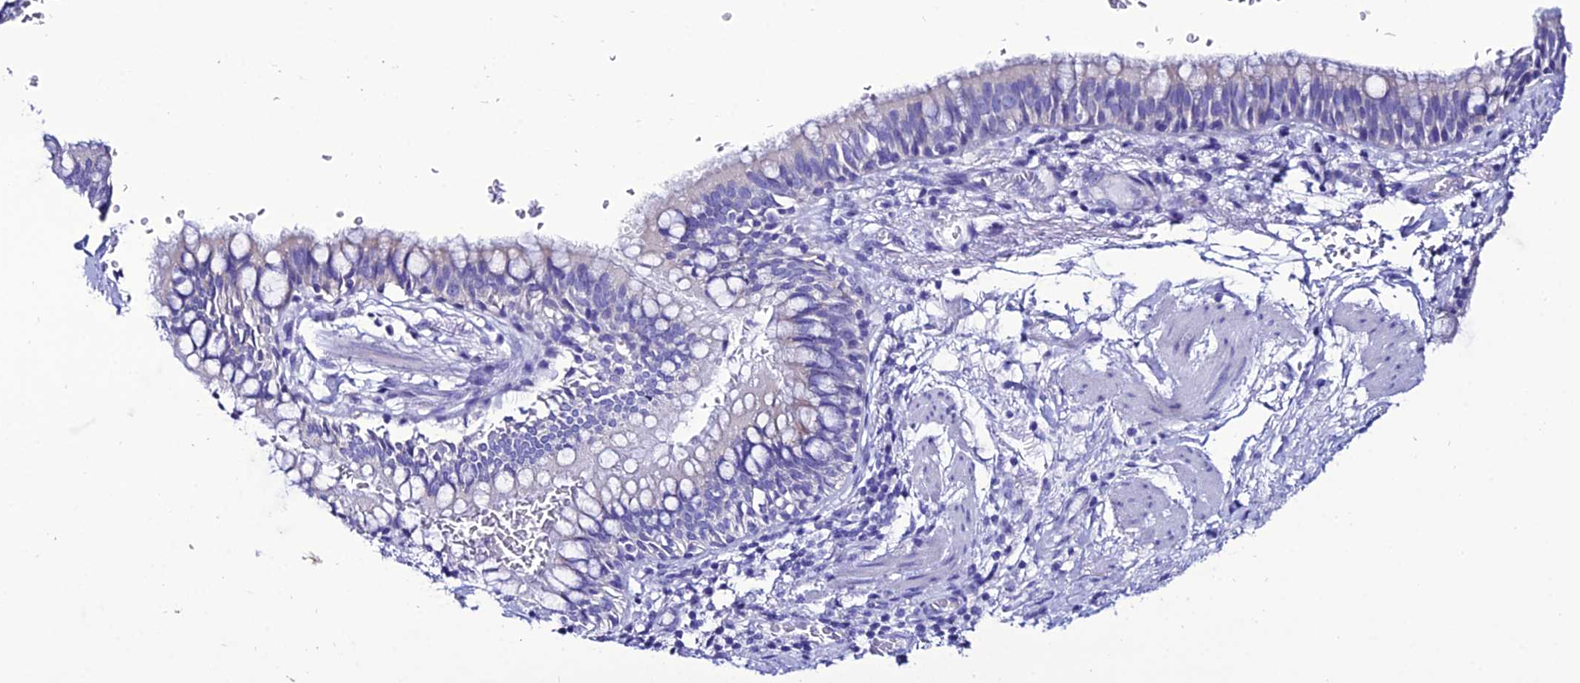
{"staining": {"intensity": "negative", "quantity": "none", "location": "none"}, "tissue": "bronchus", "cell_type": "Respiratory epithelial cells", "image_type": "normal", "snomed": [{"axis": "morphology", "description": "Normal tissue, NOS"}, {"axis": "topography", "description": "Cartilage tissue"}, {"axis": "topography", "description": "Bronchus"}], "caption": "Immunohistochemistry of benign human bronchus exhibits no positivity in respiratory epithelial cells. (Stains: DAB (3,3'-diaminobenzidine) IHC with hematoxylin counter stain, Microscopy: brightfield microscopy at high magnification).", "gene": "OR4D5", "patient": {"sex": "female", "age": 36}}